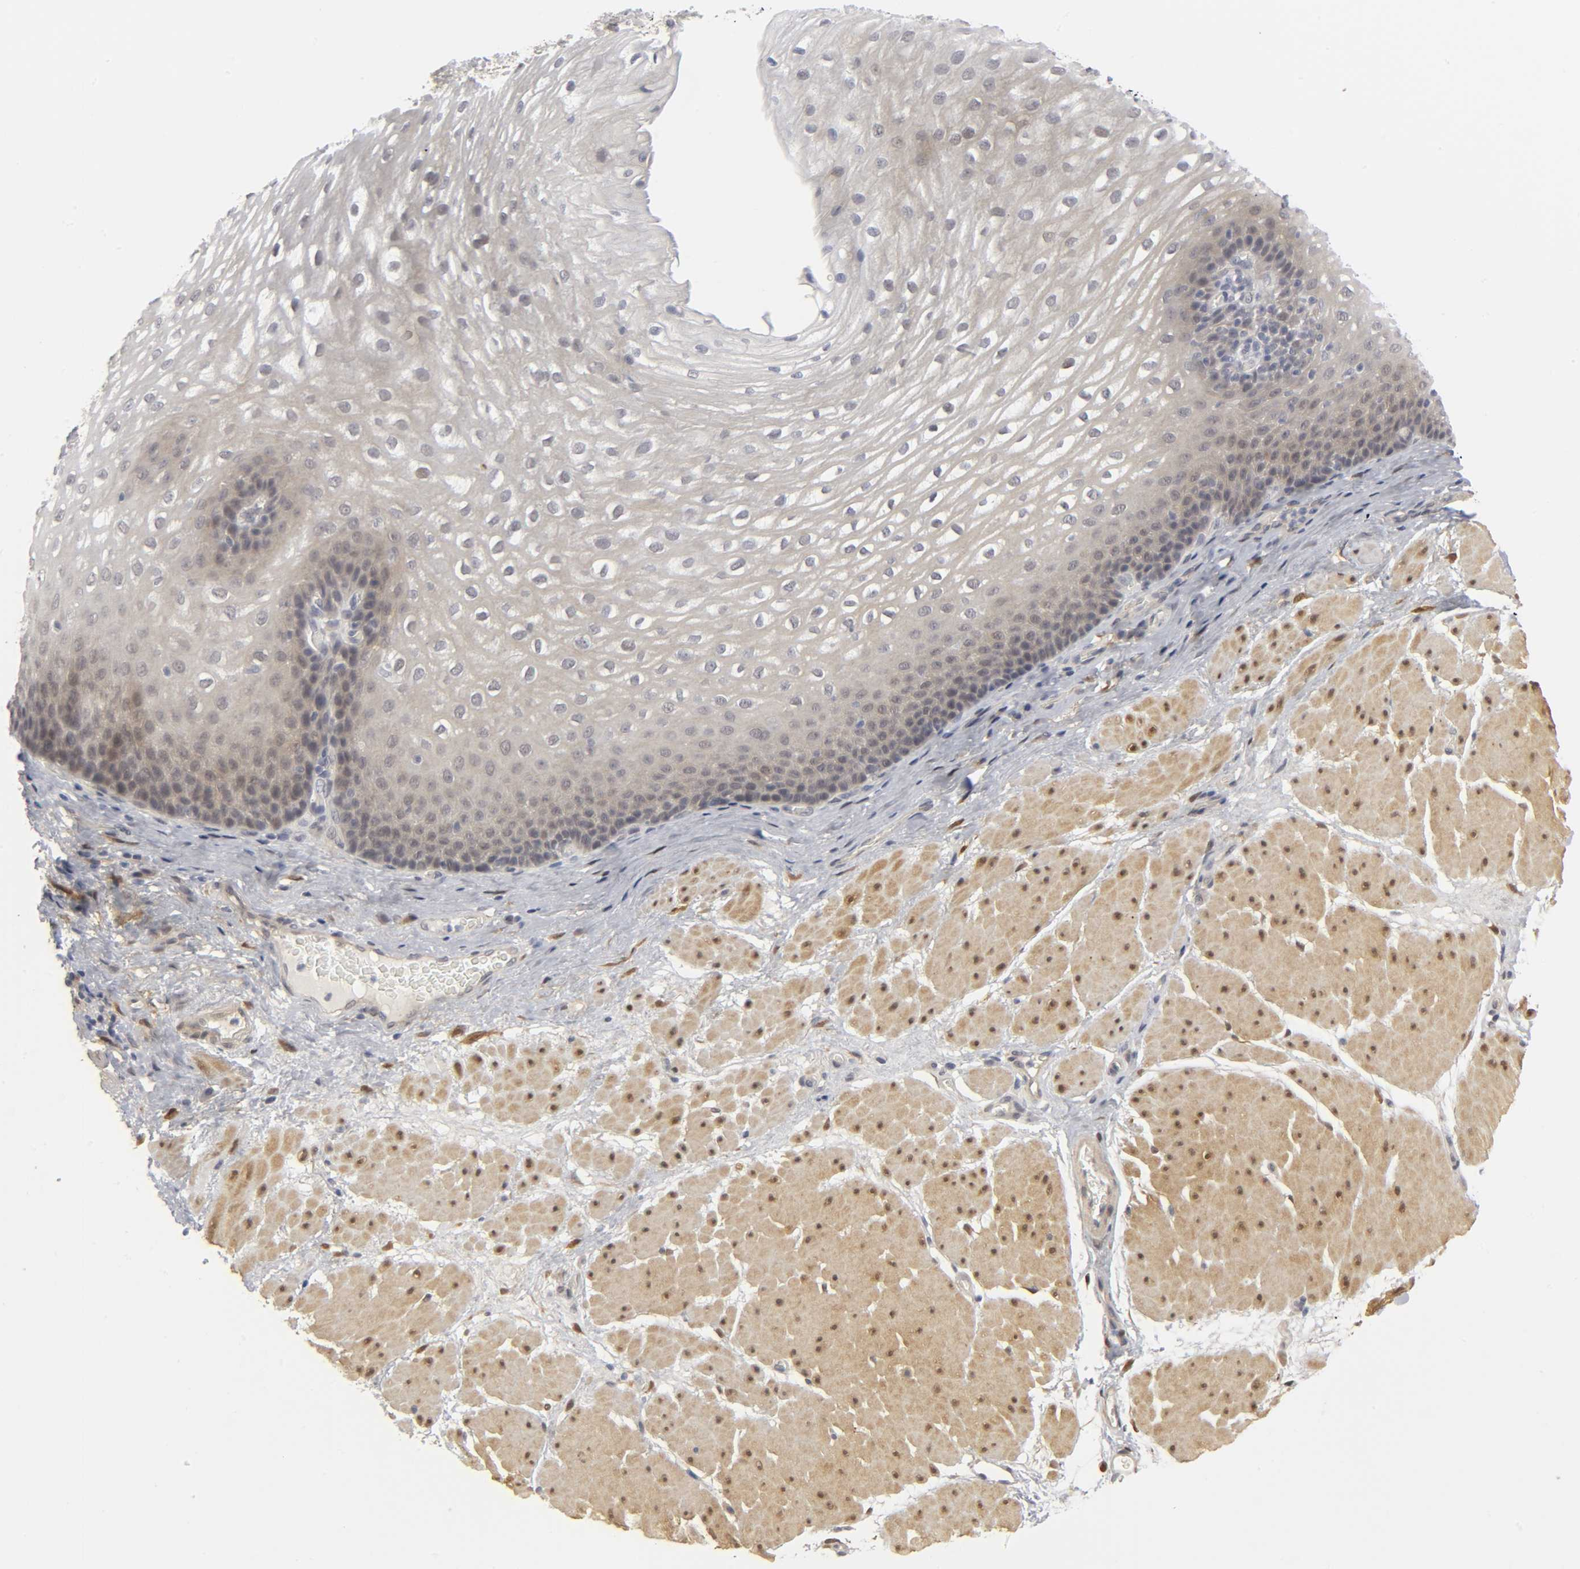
{"staining": {"intensity": "weak", "quantity": "25%-75%", "location": "cytoplasmic/membranous"}, "tissue": "esophagus", "cell_type": "Squamous epithelial cells", "image_type": "normal", "snomed": [{"axis": "morphology", "description": "Normal tissue, NOS"}, {"axis": "topography", "description": "Esophagus"}], "caption": "Unremarkable esophagus exhibits weak cytoplasmic/membranous staining in approximately 25%-75% of squamous epithelial cells, visualized by immunohistochemistry. (IHC, brightfield microscopy, high magnification).", "gene": "PDLIM3", "patient": {"sex": "male", "age": 48}}